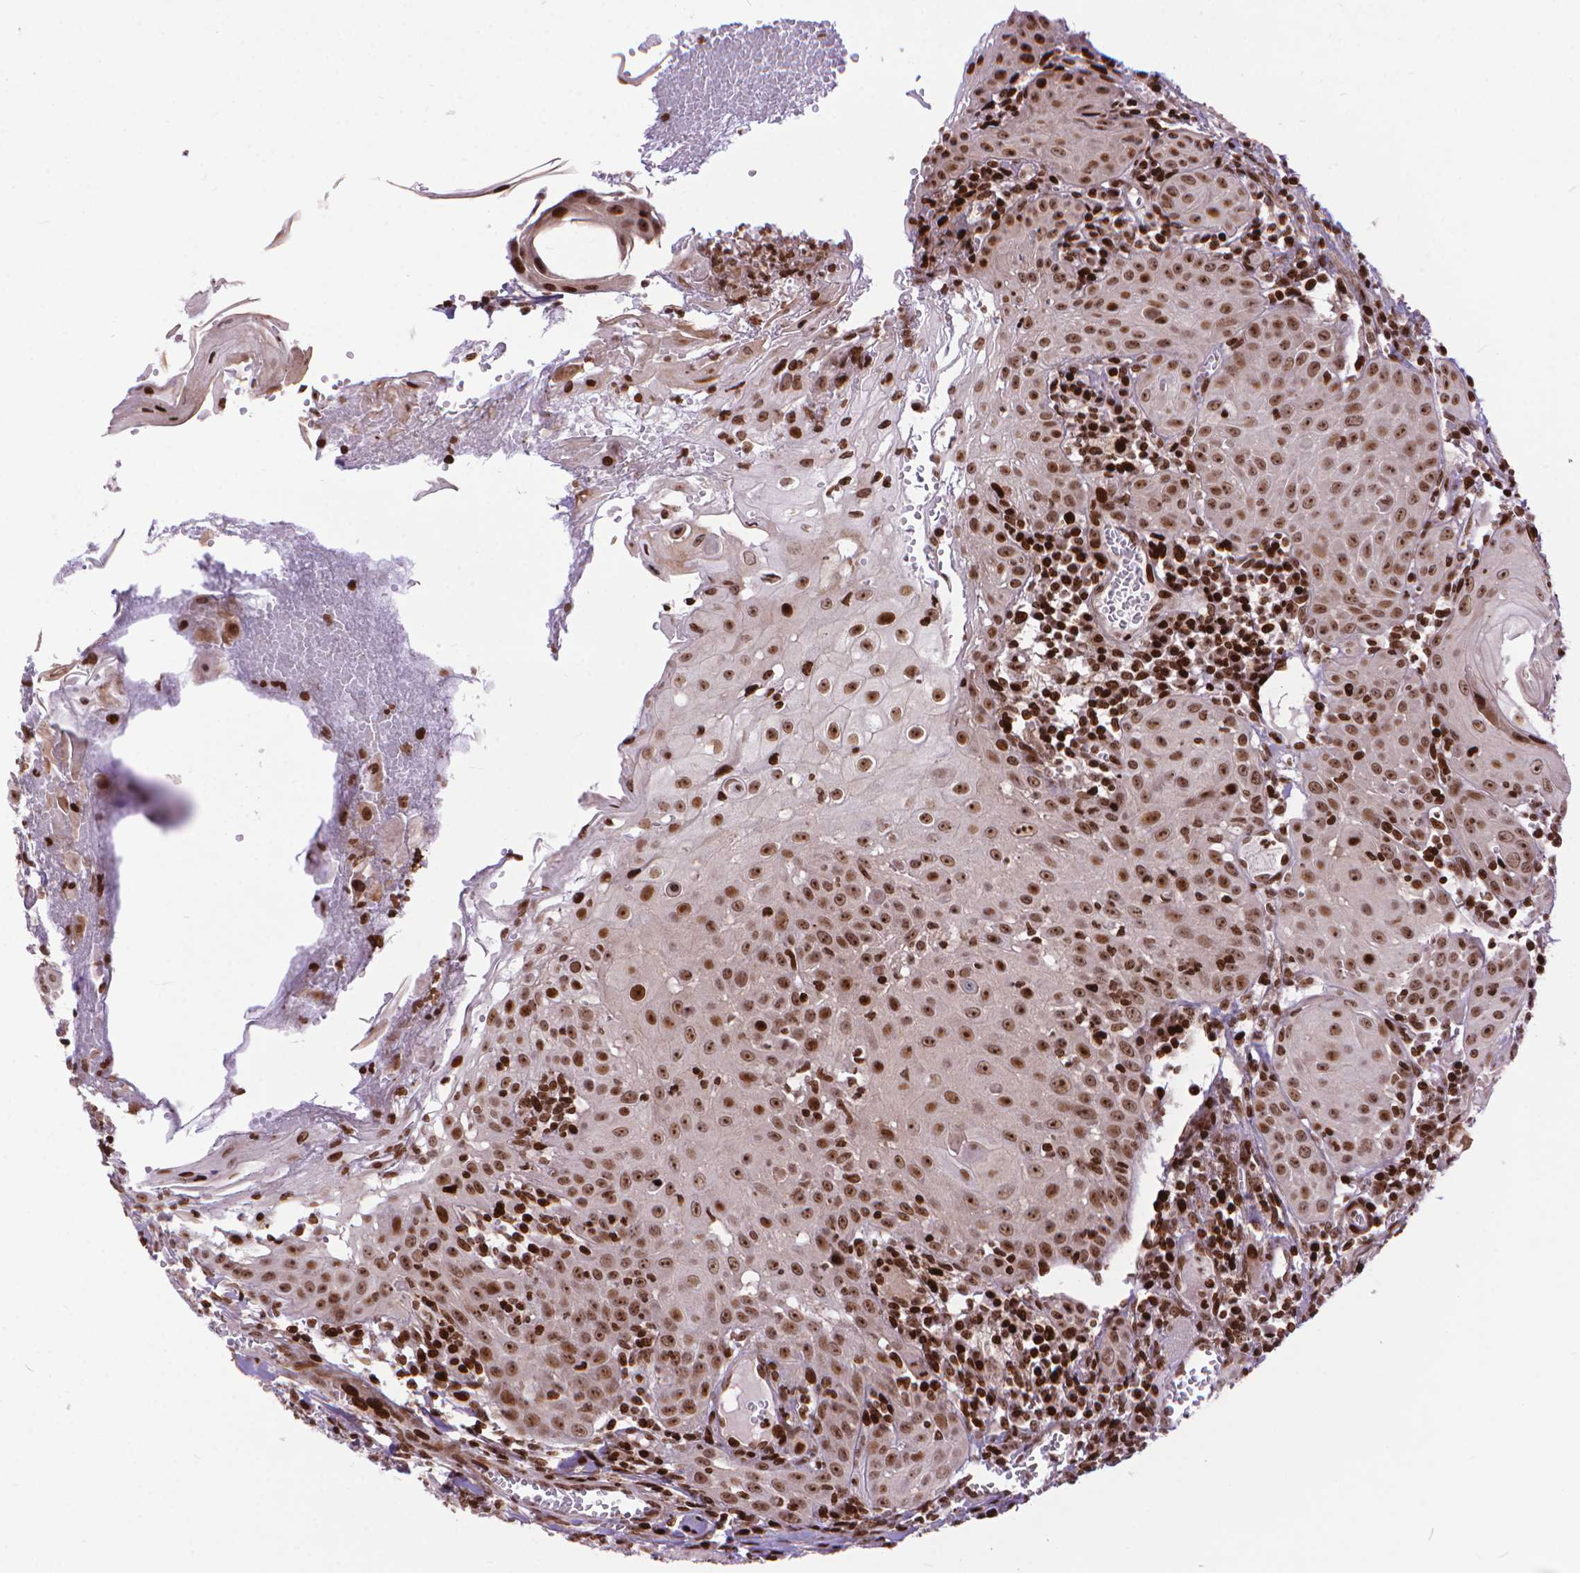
{"staining": {"intensity": "moderate", "quantity": ">75%", "location": "nuclear"}, "tissue": "head and neck cancer", "cell_type": "Tumor cells", "image_type": "cancer", "snomed": [{"axis": "morphology", "description": "Squamous cell carcinoma, NOS"}, {"axis": "topography", "description": "Head-Neck"}], "caption": "Brown immunohistochemical staining in human head and neck cancer (squamous cell carcinoma) exhibits moderate nuclear staining in about >75% of tumor cells.", "gene": "AMER1", "patient": {"sex": "female", "age": 80}}